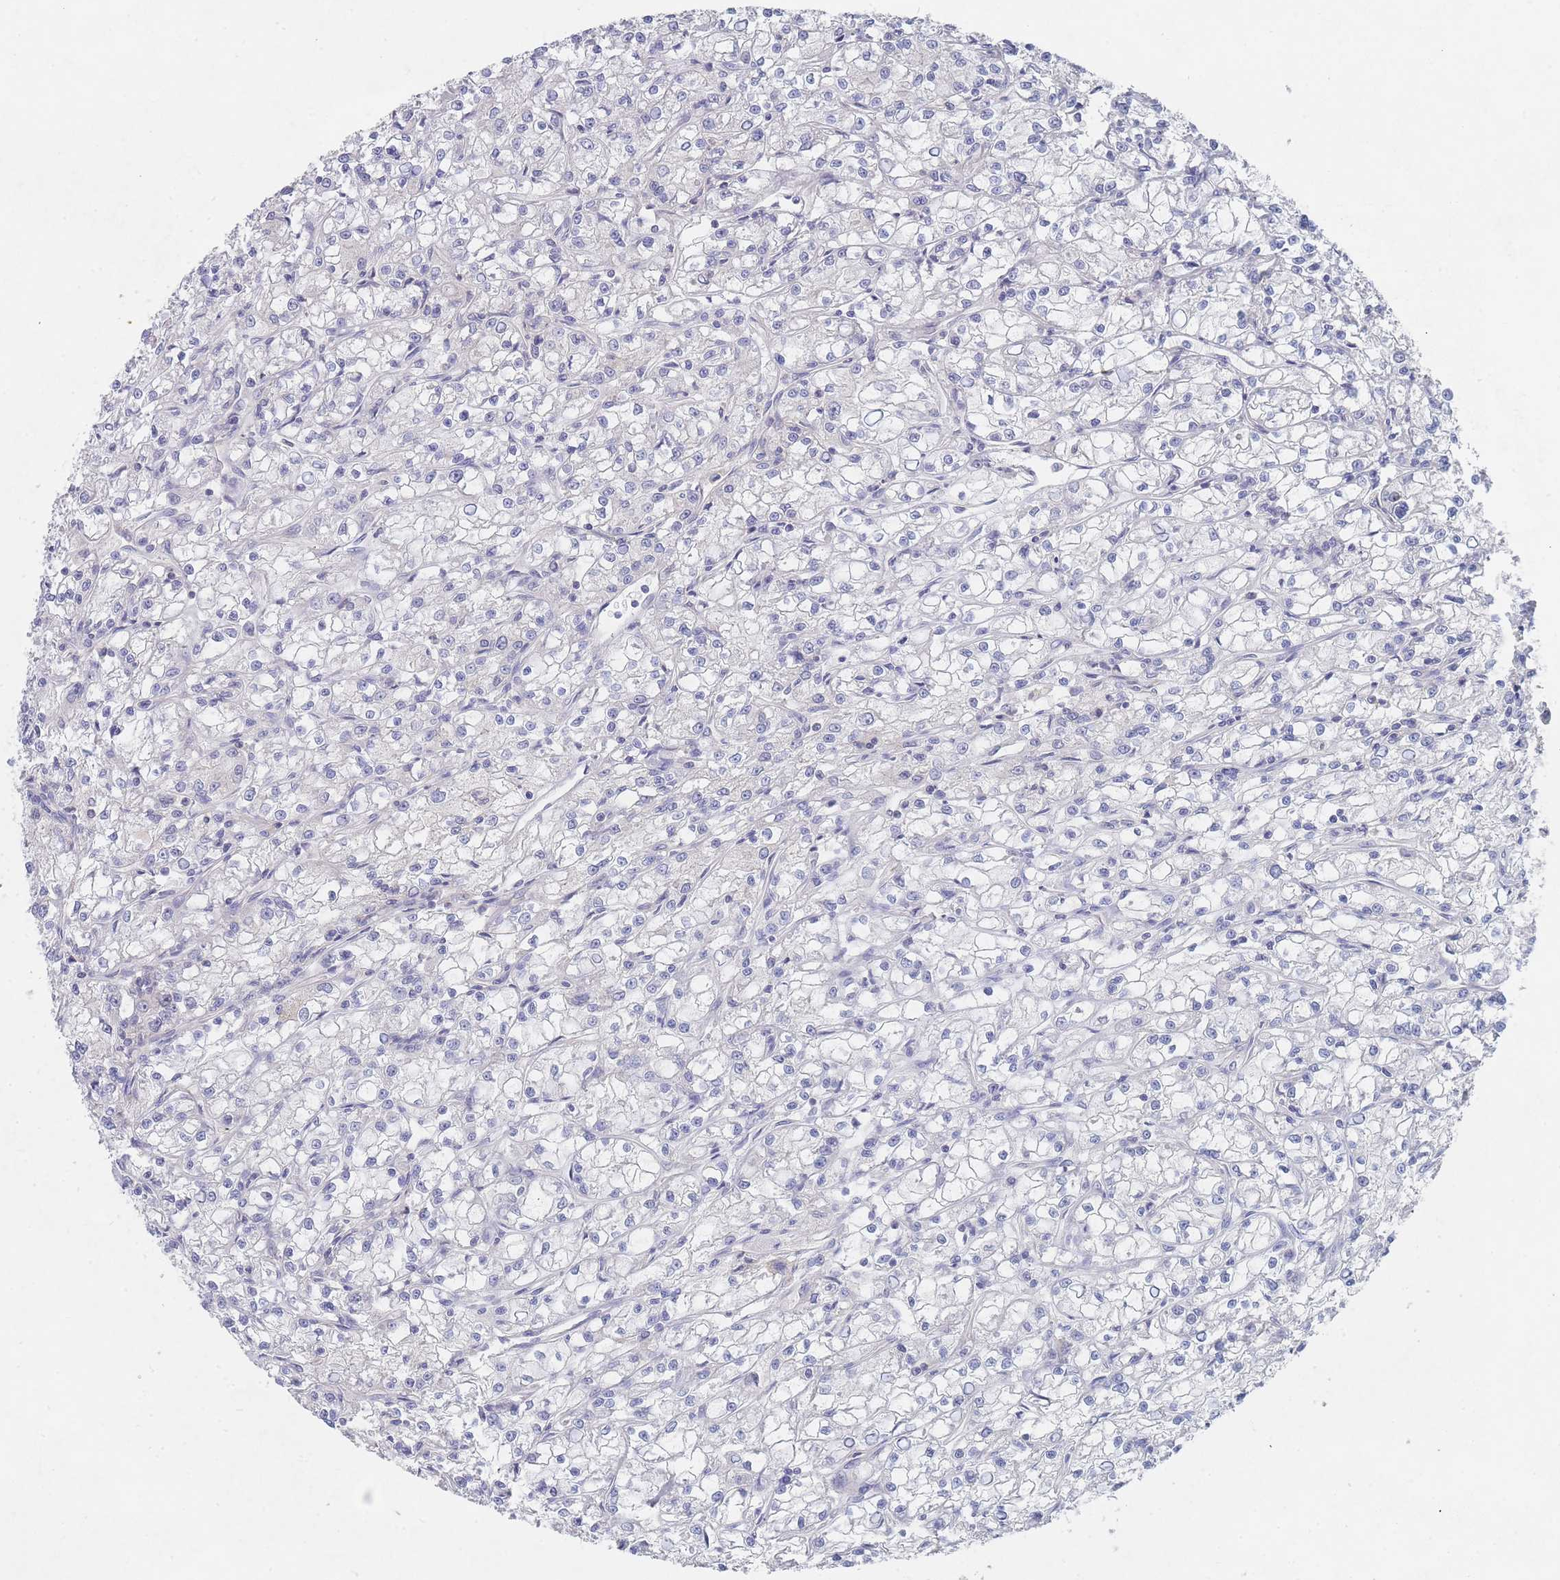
{"staining": {"intensity": "negative", "quantity": "none", "location": "none"}, "tissue": "renal cancer", "cell_type": "Tumor cells", "image_type": "cancer", "snomed": [{"axis": "morphology", "description": "Adenocarcinoma, NOS"}, {"axis": "topography", "description": "Kidney"}], "caption": "The micrograph shows no significant staining in tumor cells of renal adenocarcinoma. (Brightfield microscopy of DAB immunohistochemistry at high magnification).", "gene": "PPP6C", "patient": {"sex": "female", "age": 59}}